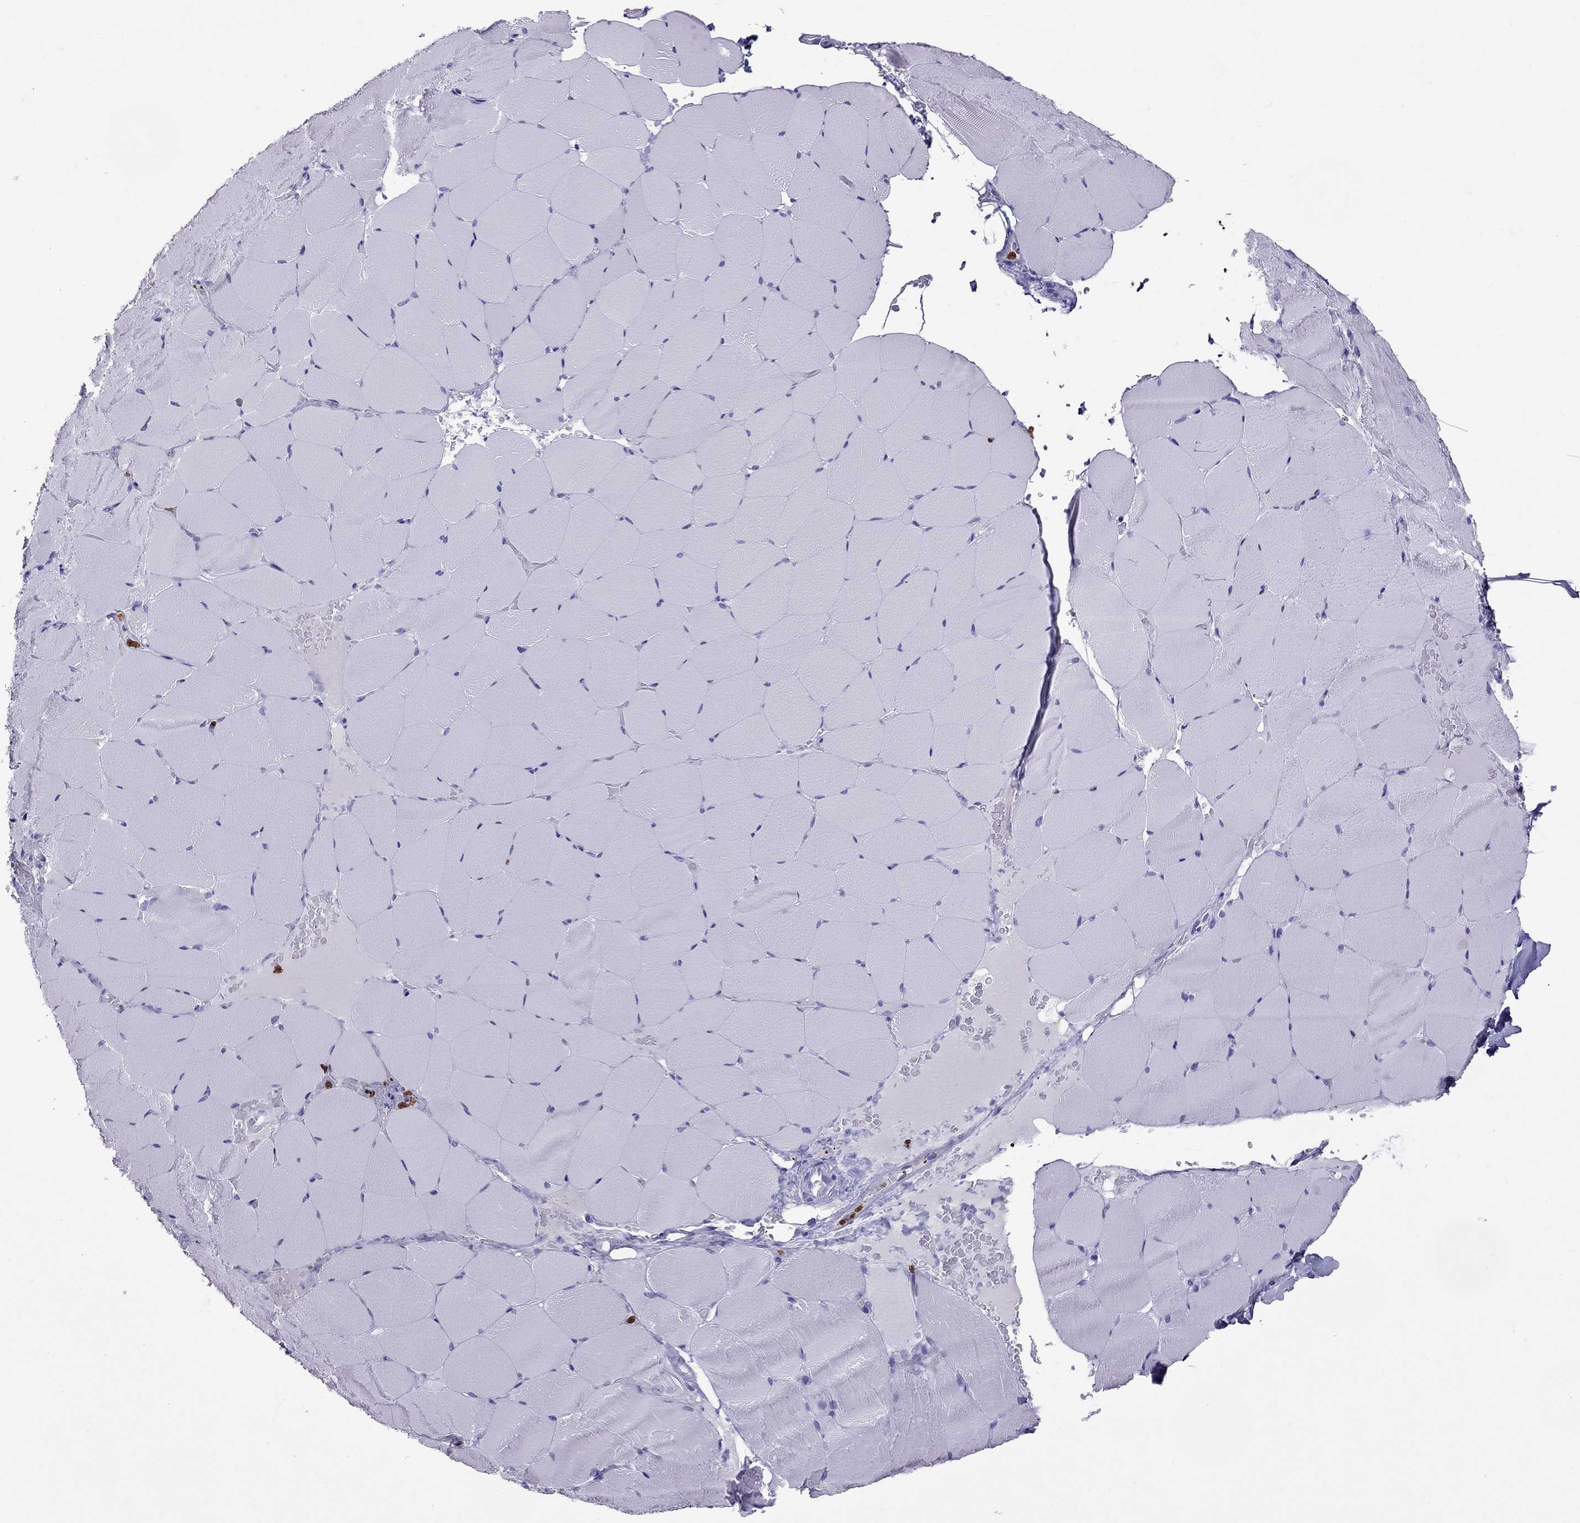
{"staining": {"intensity": "negative", "quantity": "none", "location": "none"}, "tissue": "skeletal muscle", "cell_type": "Myocytes", "image_type": "normal", "snomed": [{"axis": "morphology", "description": "Normal tissue, NOS"}, {"axis": "topography", "description": "Skeletal muscle"}], "caption": "A high-resolution histopathology image shows immunohistochemistry staining of normal skeletal muscle, which shows no significant expression in myocytes.", "gene": "SLAMF1", "patient": {"sex": "female", "age": 37}}